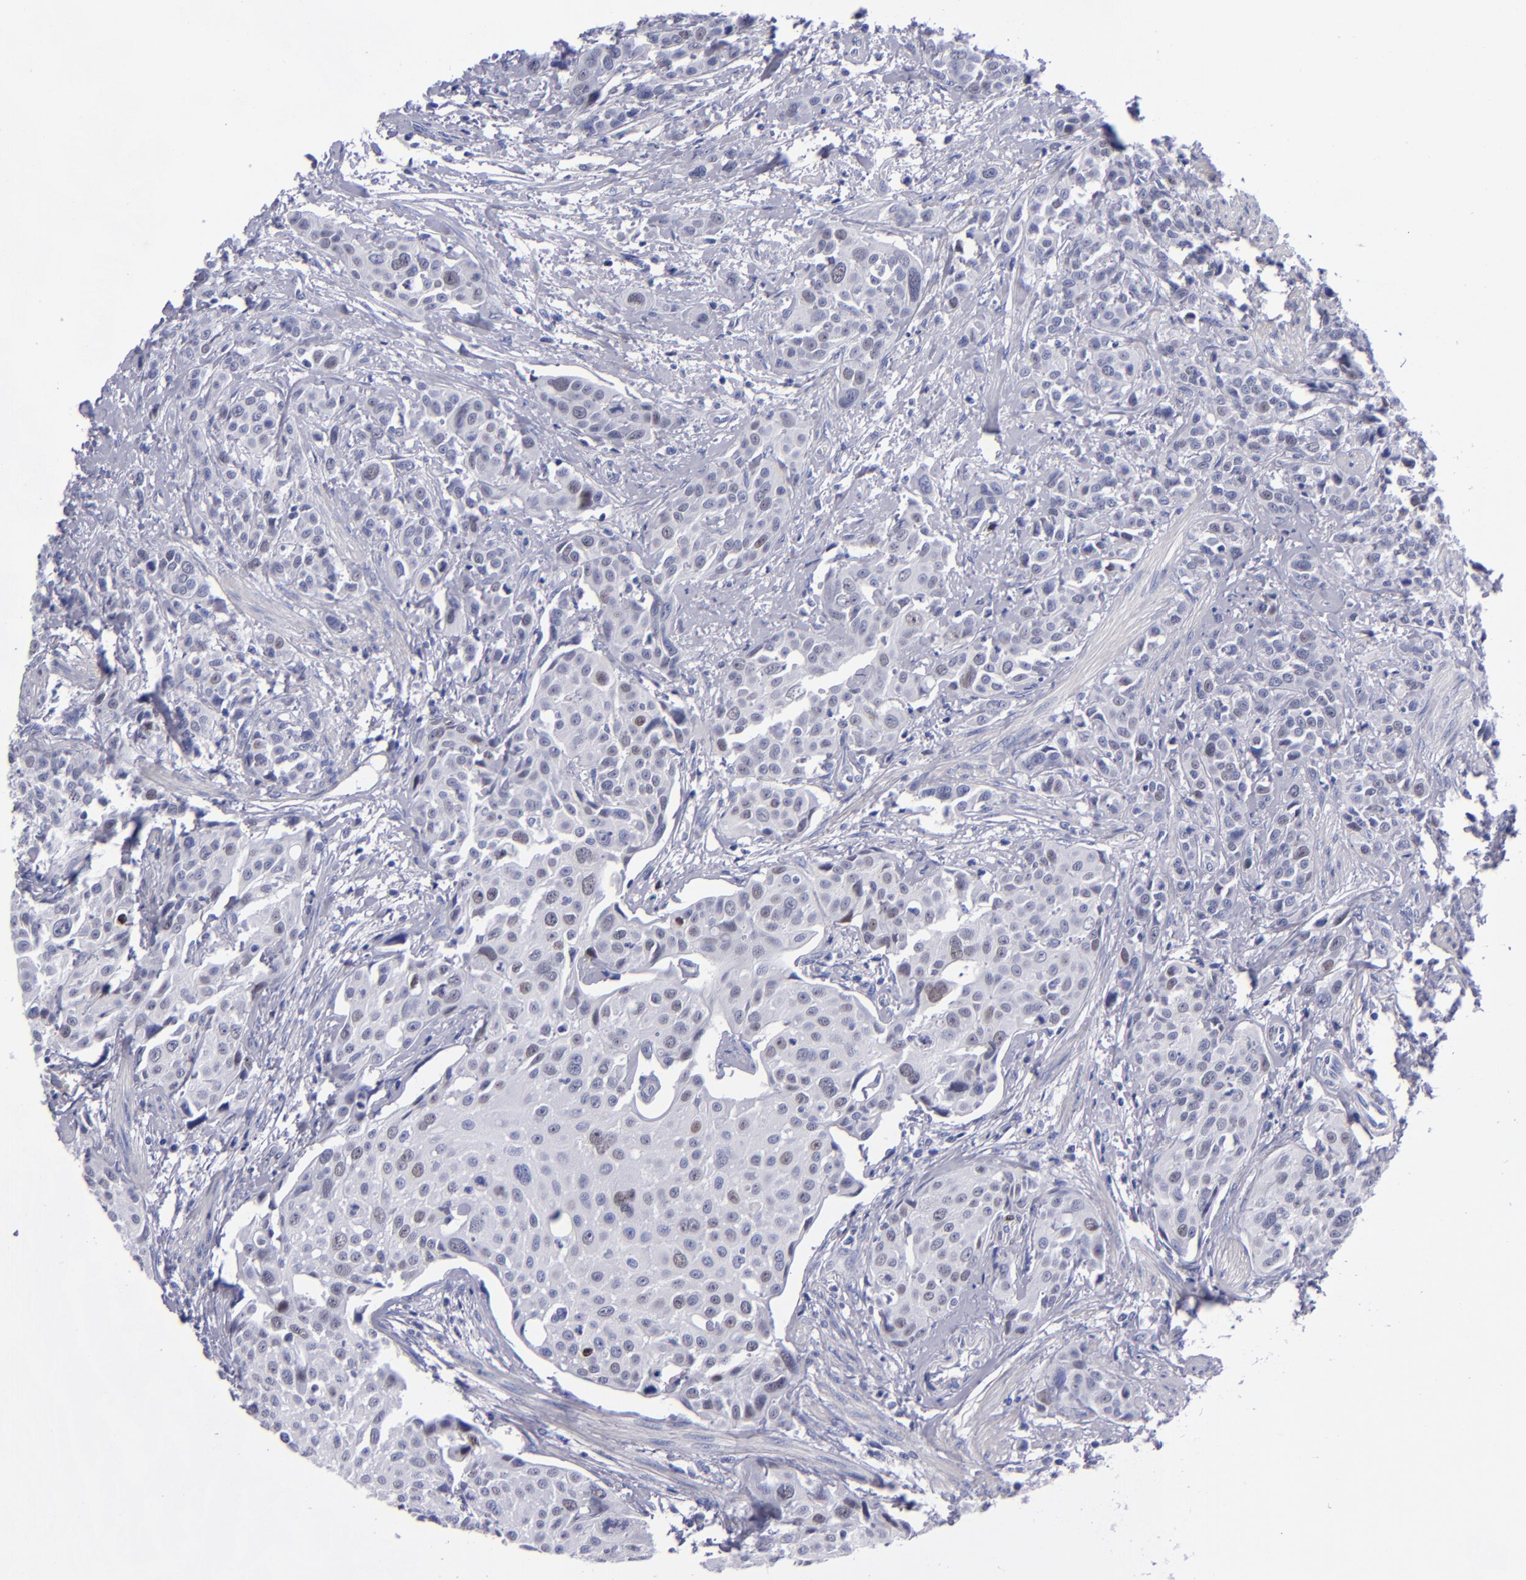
{"staining": {"intensity": "weak", "quantity": "<25%", "location": "nuclear"}, "tissue": "urothelial cancer", "cell_type": "Tumor cells", "image_type": "cancer", "snomed": [{"axis": "morphology", "description": "Urothelial carcinoma, High grade"}, {"axis": "topography", "description": "Urinary bladder"}], "caption": "A high-resolution photomicrograph shows immunohistochemistry staining of urothelial cancer, which exhibits no significant expression in tumor cells.", "gene": "MCM7", "patient": {"sex": "male", "age": 56}}